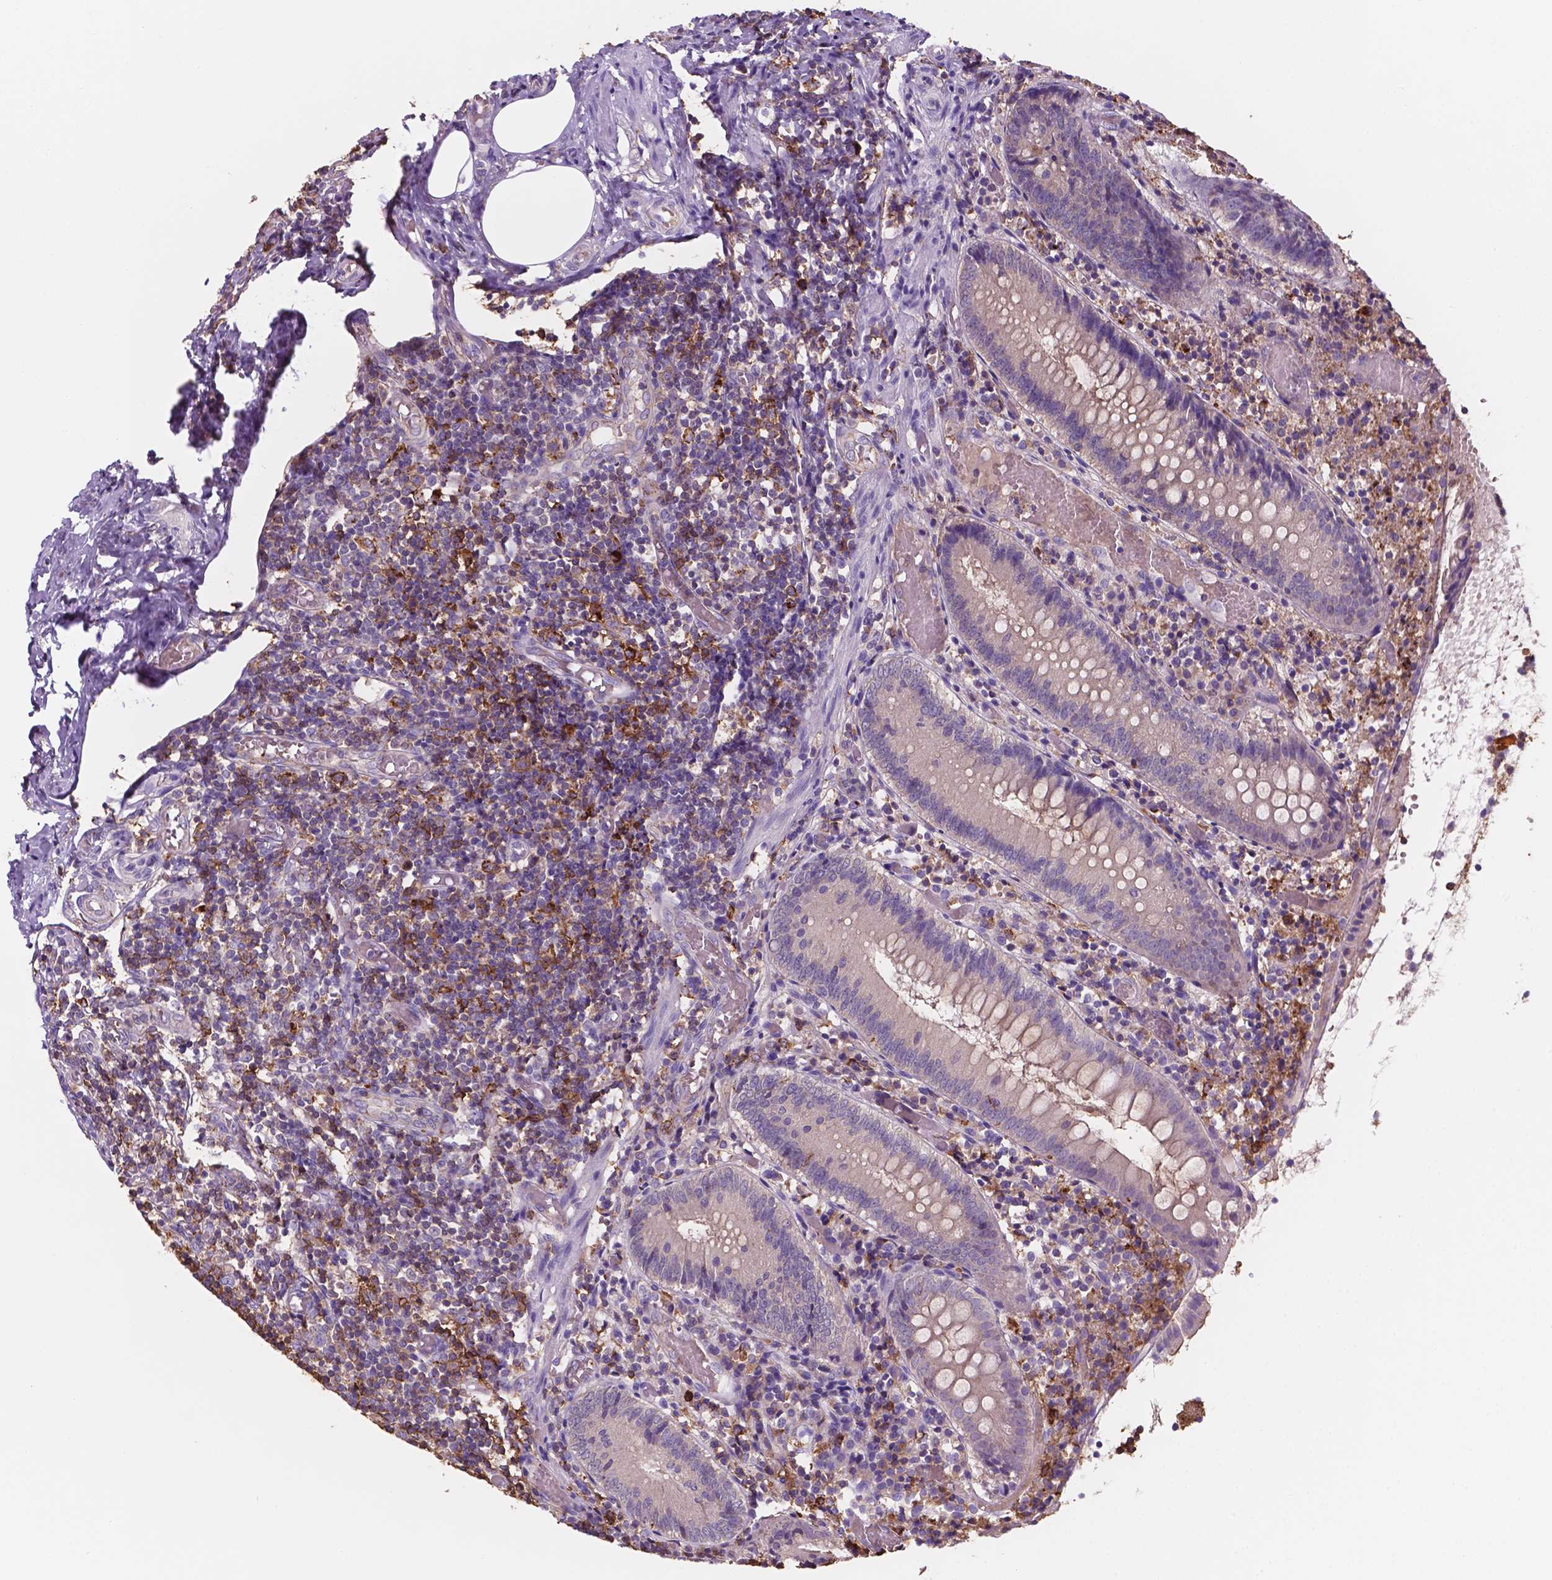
{"staining": {"intensity": "weak", "quantity": "<25%", "location": "cytoplasmic/membranous"}, "tissue": "appendix", "cell_type": "Glandular cells", "image_type": "normal", "snomed": [{"axis": "morphology", "description": "Normal tissue, NOS"}, {"axis": "topography", "description": "Appendix"}], "caption": "DAB immunohistochemical staining of benign human appendix reveals no significant expression in glandular cells.", "gene": "MKRN2OS", "patient": {"sex": "female", "age": 32}}